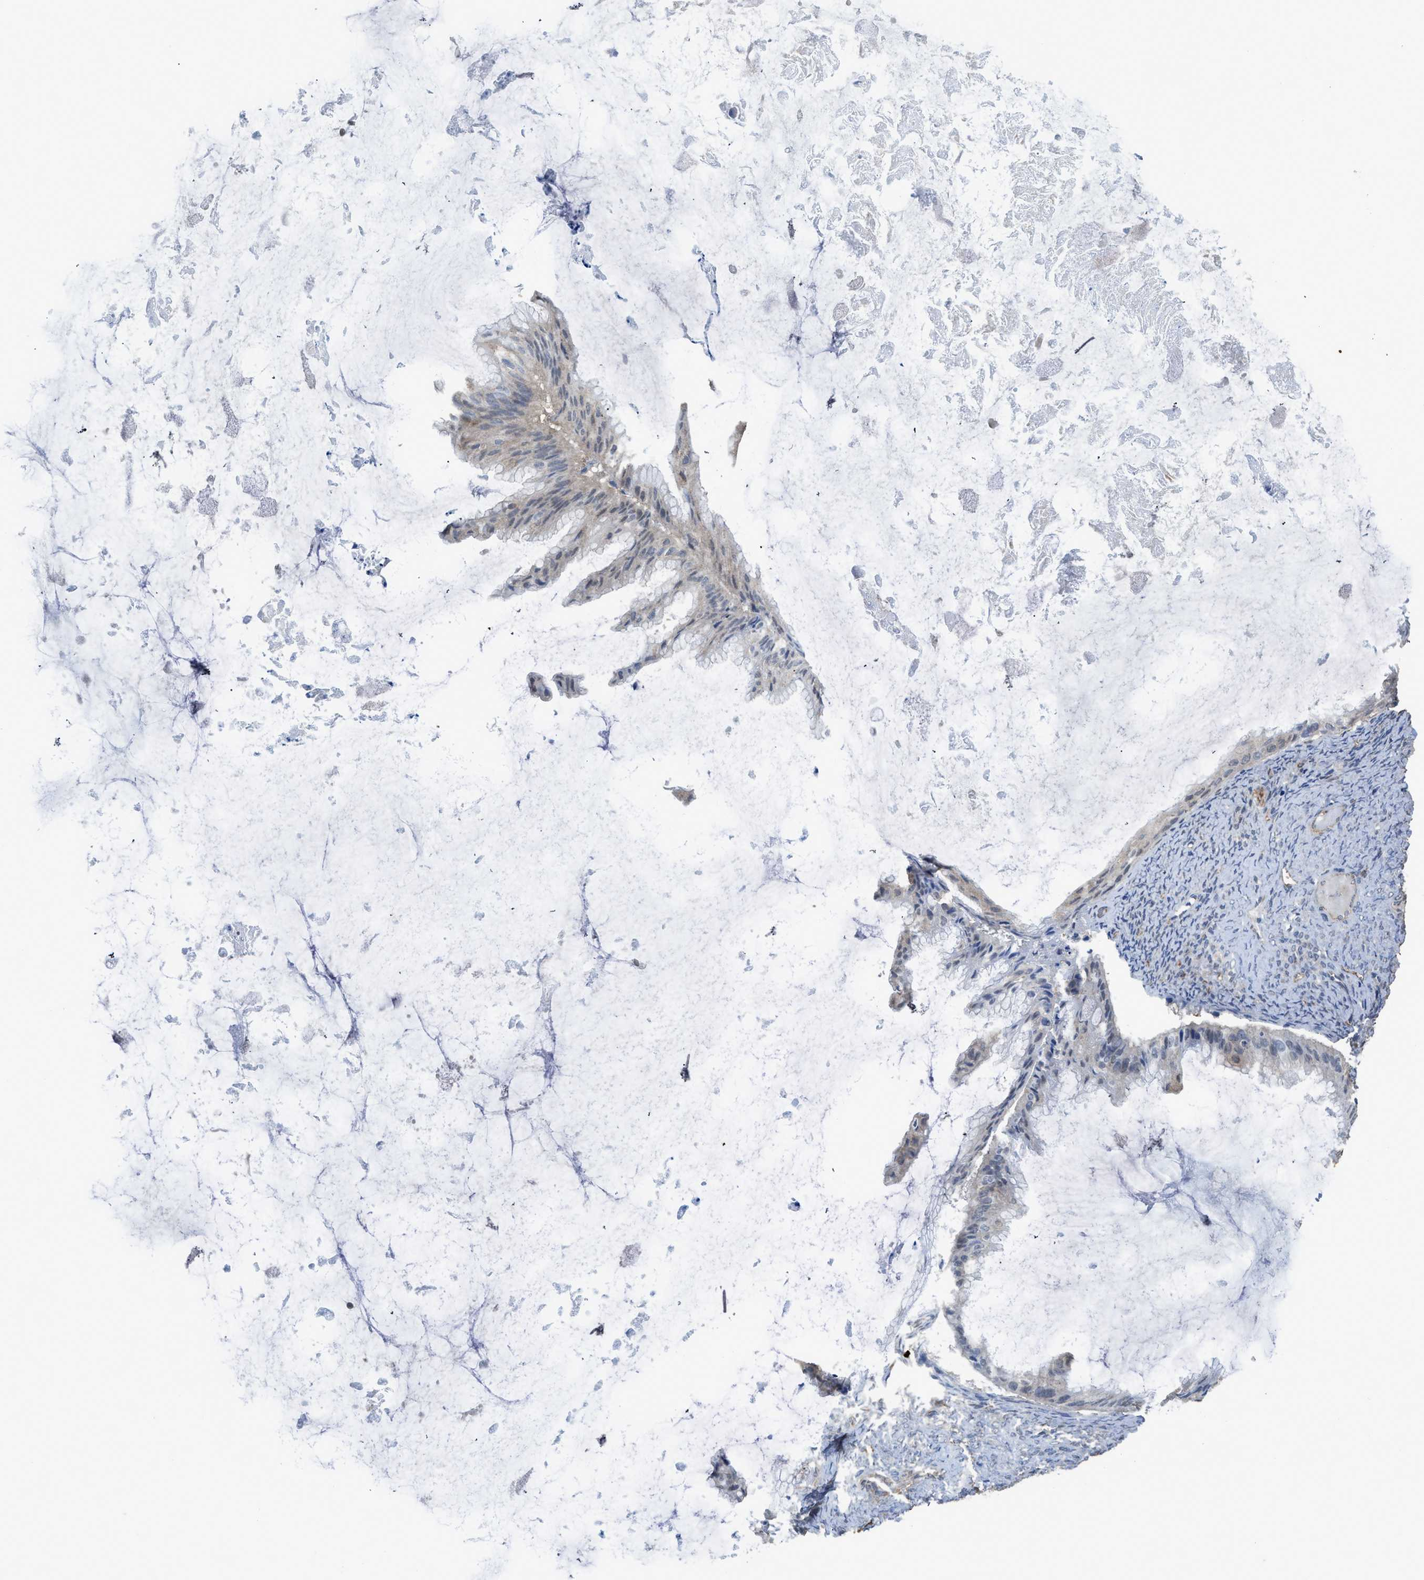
{"staining": {"intensity": "negative", "quantity": "none", "location": "none"}, "tissue": "ovarian cancer", "cell_type": "Tumor cells", "image_type": "cancer", "snomed": [{"axis": "morphology", "description": "Cystadenocarcinoma, mucinous, NOS"}, {"axis": "topography", "description": "Ovary"}], "caption": "There is no significant staining in tumor cells of ovarian cancer (mucinous cystadenocarcinoma).", "gene": "SYNM", "patient": {"sex": "female", "age": 61}}